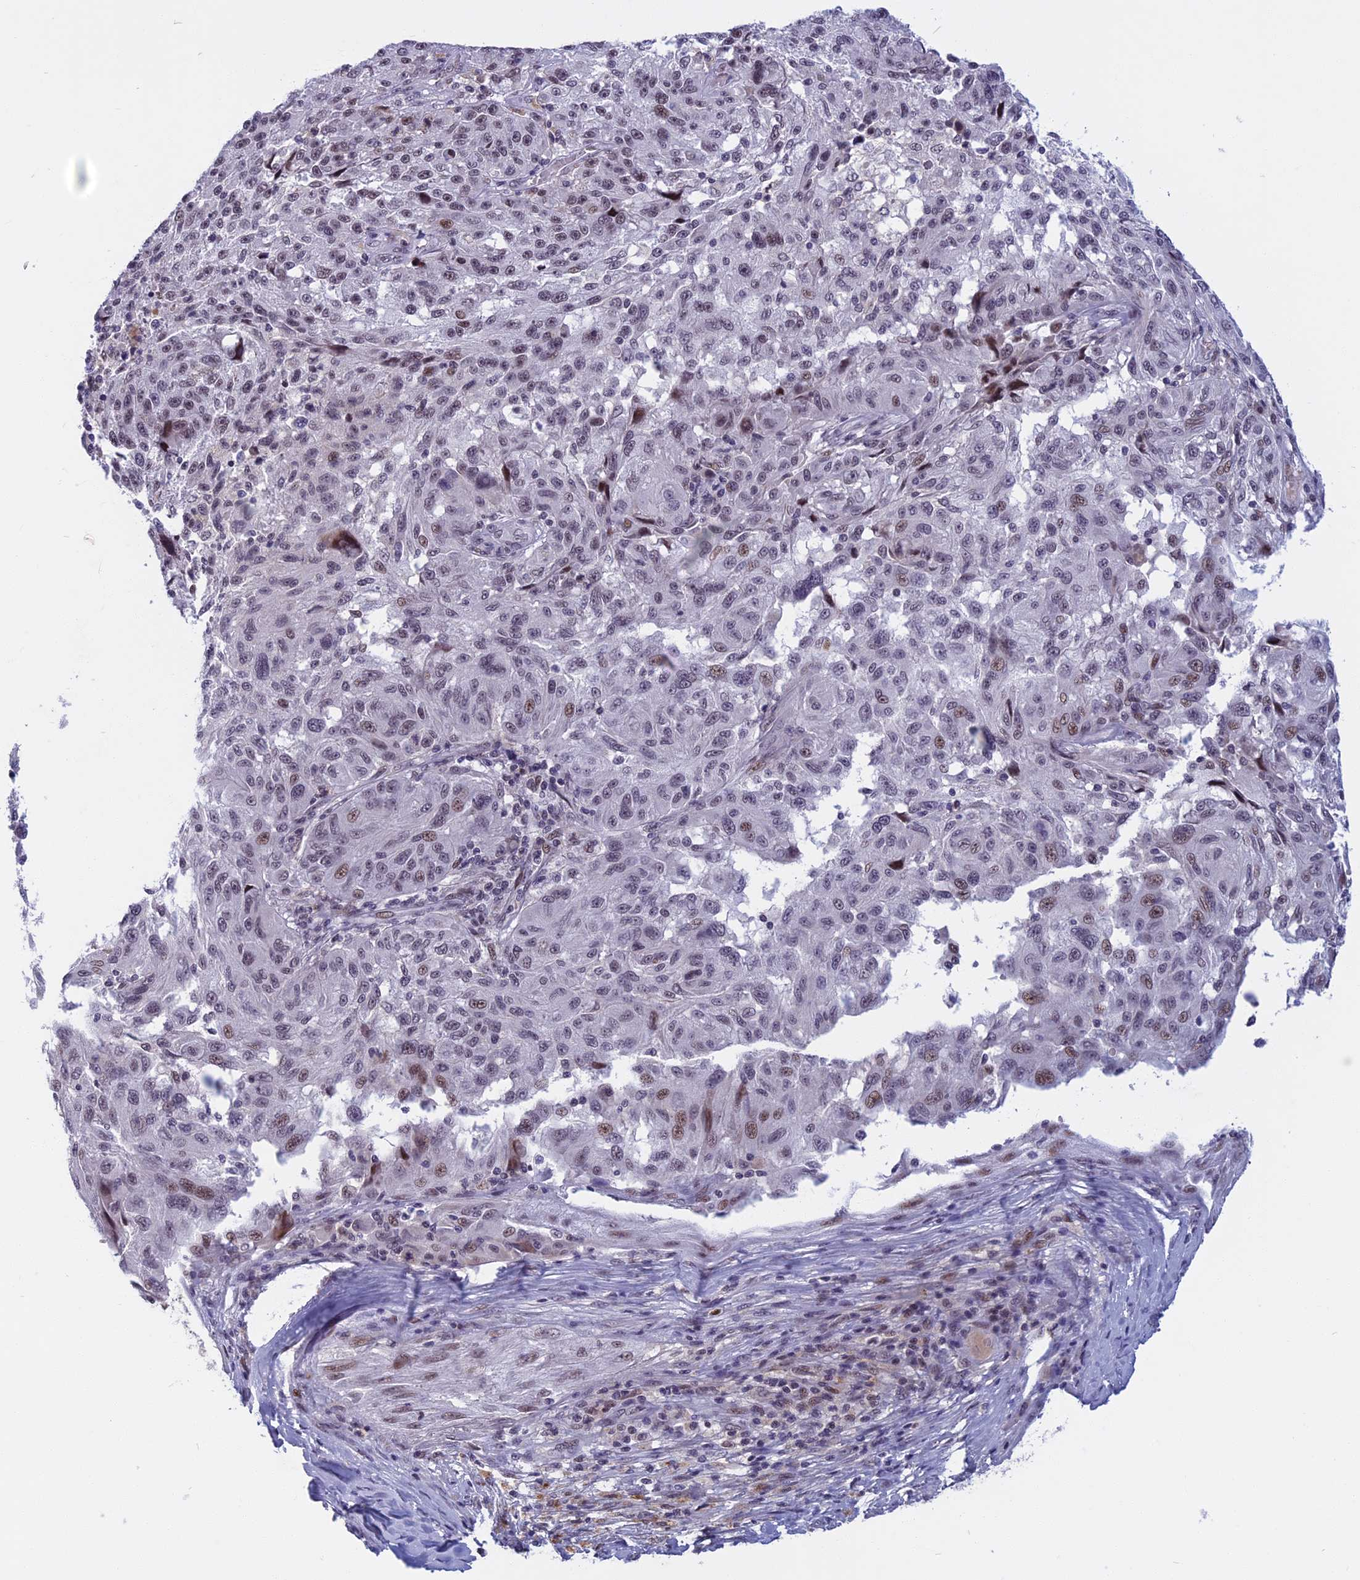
{"staining": {"intensity": "moderate", "quantity": "<25%", "location": "nuclear"}, "tissue": "melanoma", "cell_type": "Tumor cells", "image_type": "cancer", "snomed": [{"axis": "morphology", "description": "Malignant melanoma, NOS"}, {"axis": "topography", "description": "Skin"}], "caption": "The immunohistochemical stain highlights moderate nuclear staining in tumor cells of melanoma tissue.", "gene": "CDC7", "patient": {"sex": "male", "age": 53}}